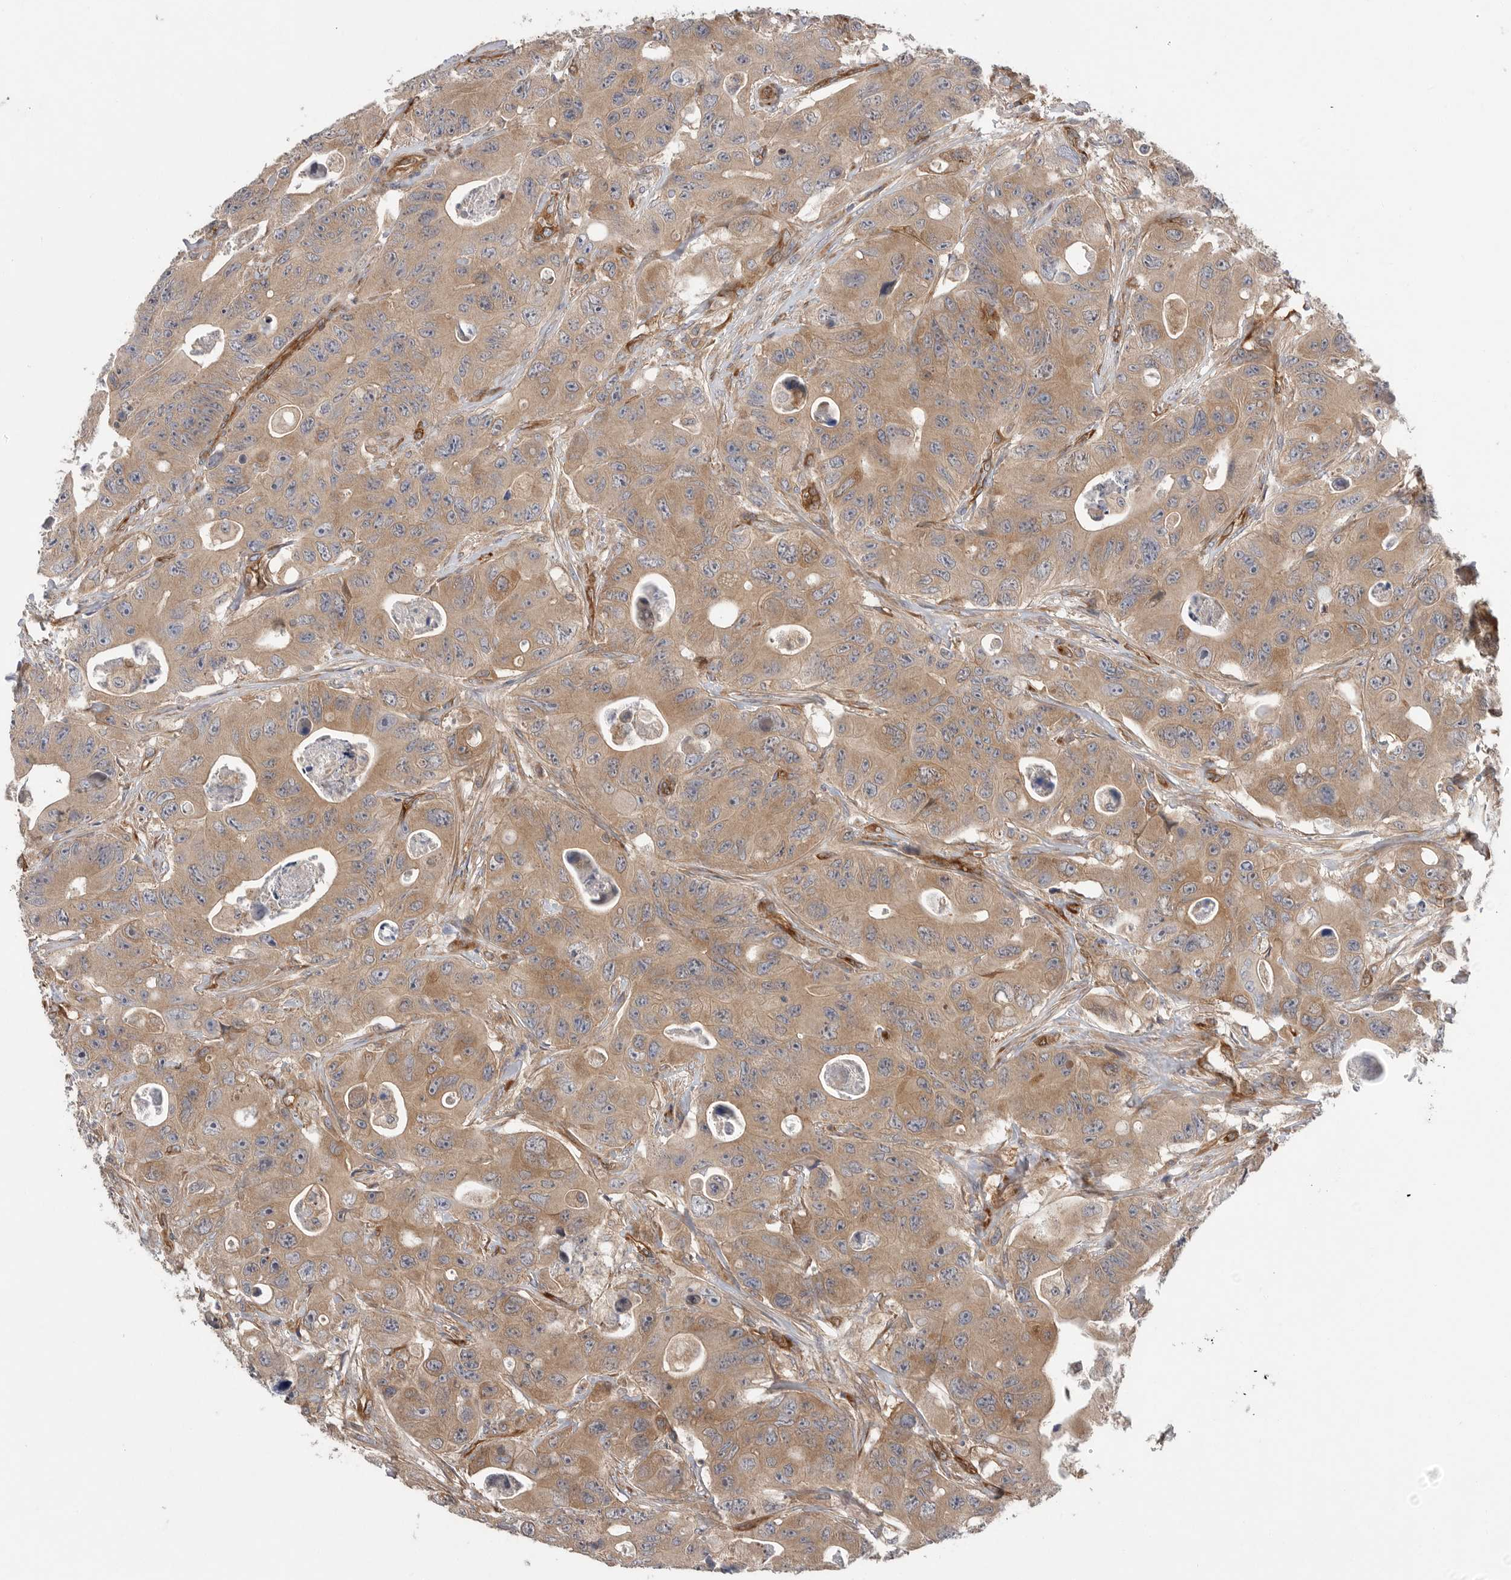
{"staining": {"intensity": "moderate", "quantity": ">75%", "location": "cytoplasmic/membranous"}, "tissue": "colorectal cancer", "cell_type": "Tumor cells", "image_type": "cancer", "snomed": [{"axis": "morphology", "description": "Adenocarcinoma, NOS"}, {"axis": "topography", "description": "Colon"}], "caption": "Human adenocarcinoma (colorectal) stained for a protein (brown) reveals moderate cytoplasmic/membranous positive expression in about >75% of tumor cells.", "gene": "PRKCH", "patient": {"sex": "female", "age": 46}}